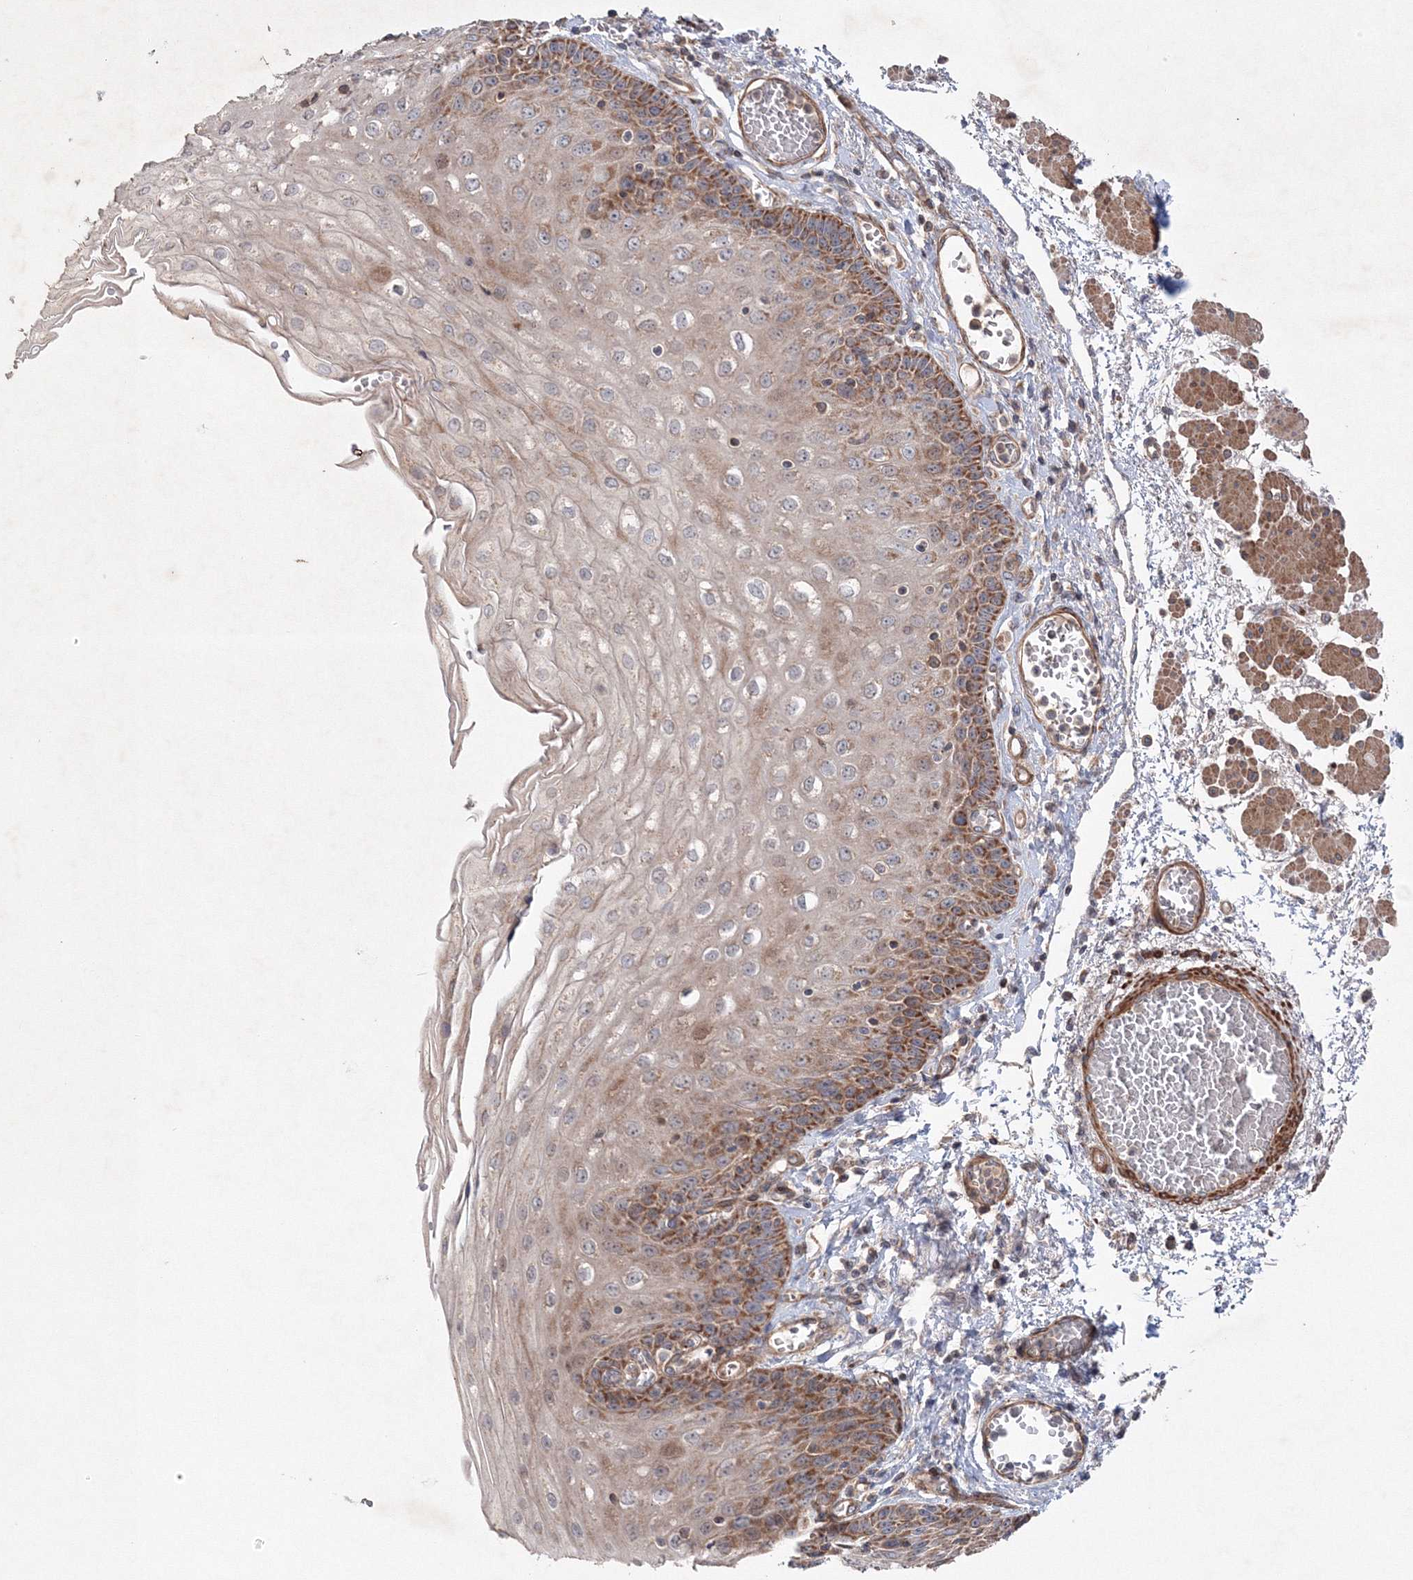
{"staining": {"intensity": "strong", "quantity": "25%-75%", "location": "cytoplasmic/membranous"}, "tissue": "esophagus", "cell_type": "Squamous epithelial cells", "image_type": "normal", "snomed": [{"axis": "morphology", "description": "Normal tissue, NOS"}, {"axis": "topography", "description": "Esophagus"}], "caption": "Immunohistochemistry (IHC) histopathology image of unremarkable esophagus: human esophagus stained using immunohistochemistry shows high levels of strong protein expression localized specifically in the cytoplasmic/membranous of squamous epithelial cells, appearing as a cytoplasmic/membranous brown color.", "gene": "NOA1", "patient": {"sex": "male", "age": 81}}